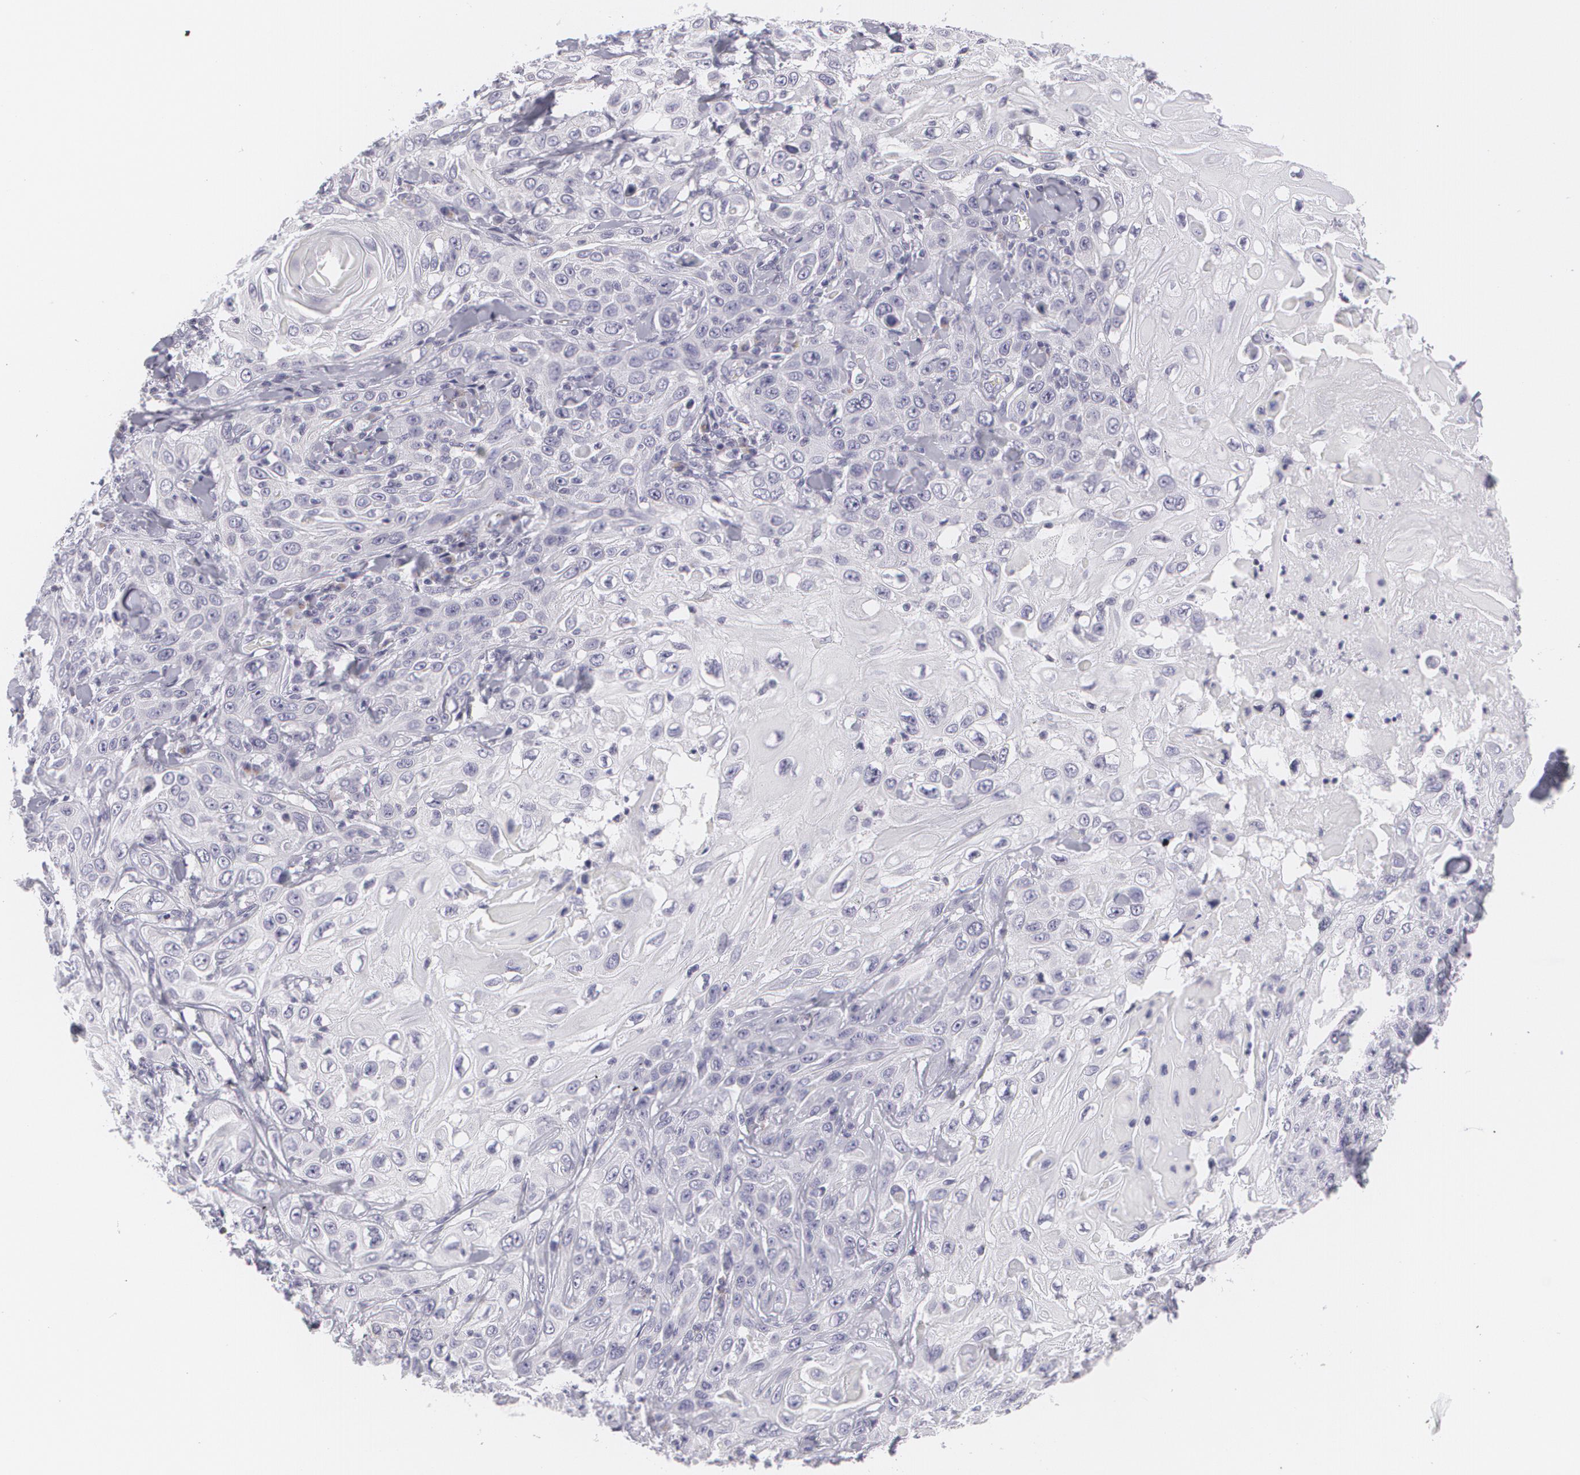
{"staining": {"intensity": "negative", "quantity": "none", "location": "none"}, "tissue": "skin cancer", "cell_type": "Tumor cells", "image_type": "cancer", "snomed": [{"axis": "morphology", "description": "Squamous cell carcinoma, NOS"}, {"axis": "topography", "description": "Skin"}], "caption": "Skin cancer (squamous cell carcinoma) stained for a protein using immunohistochemistry shows no staining tumor cells.", "gene": "MBNL3", "patient": {"sex": "male", "age": 84}}